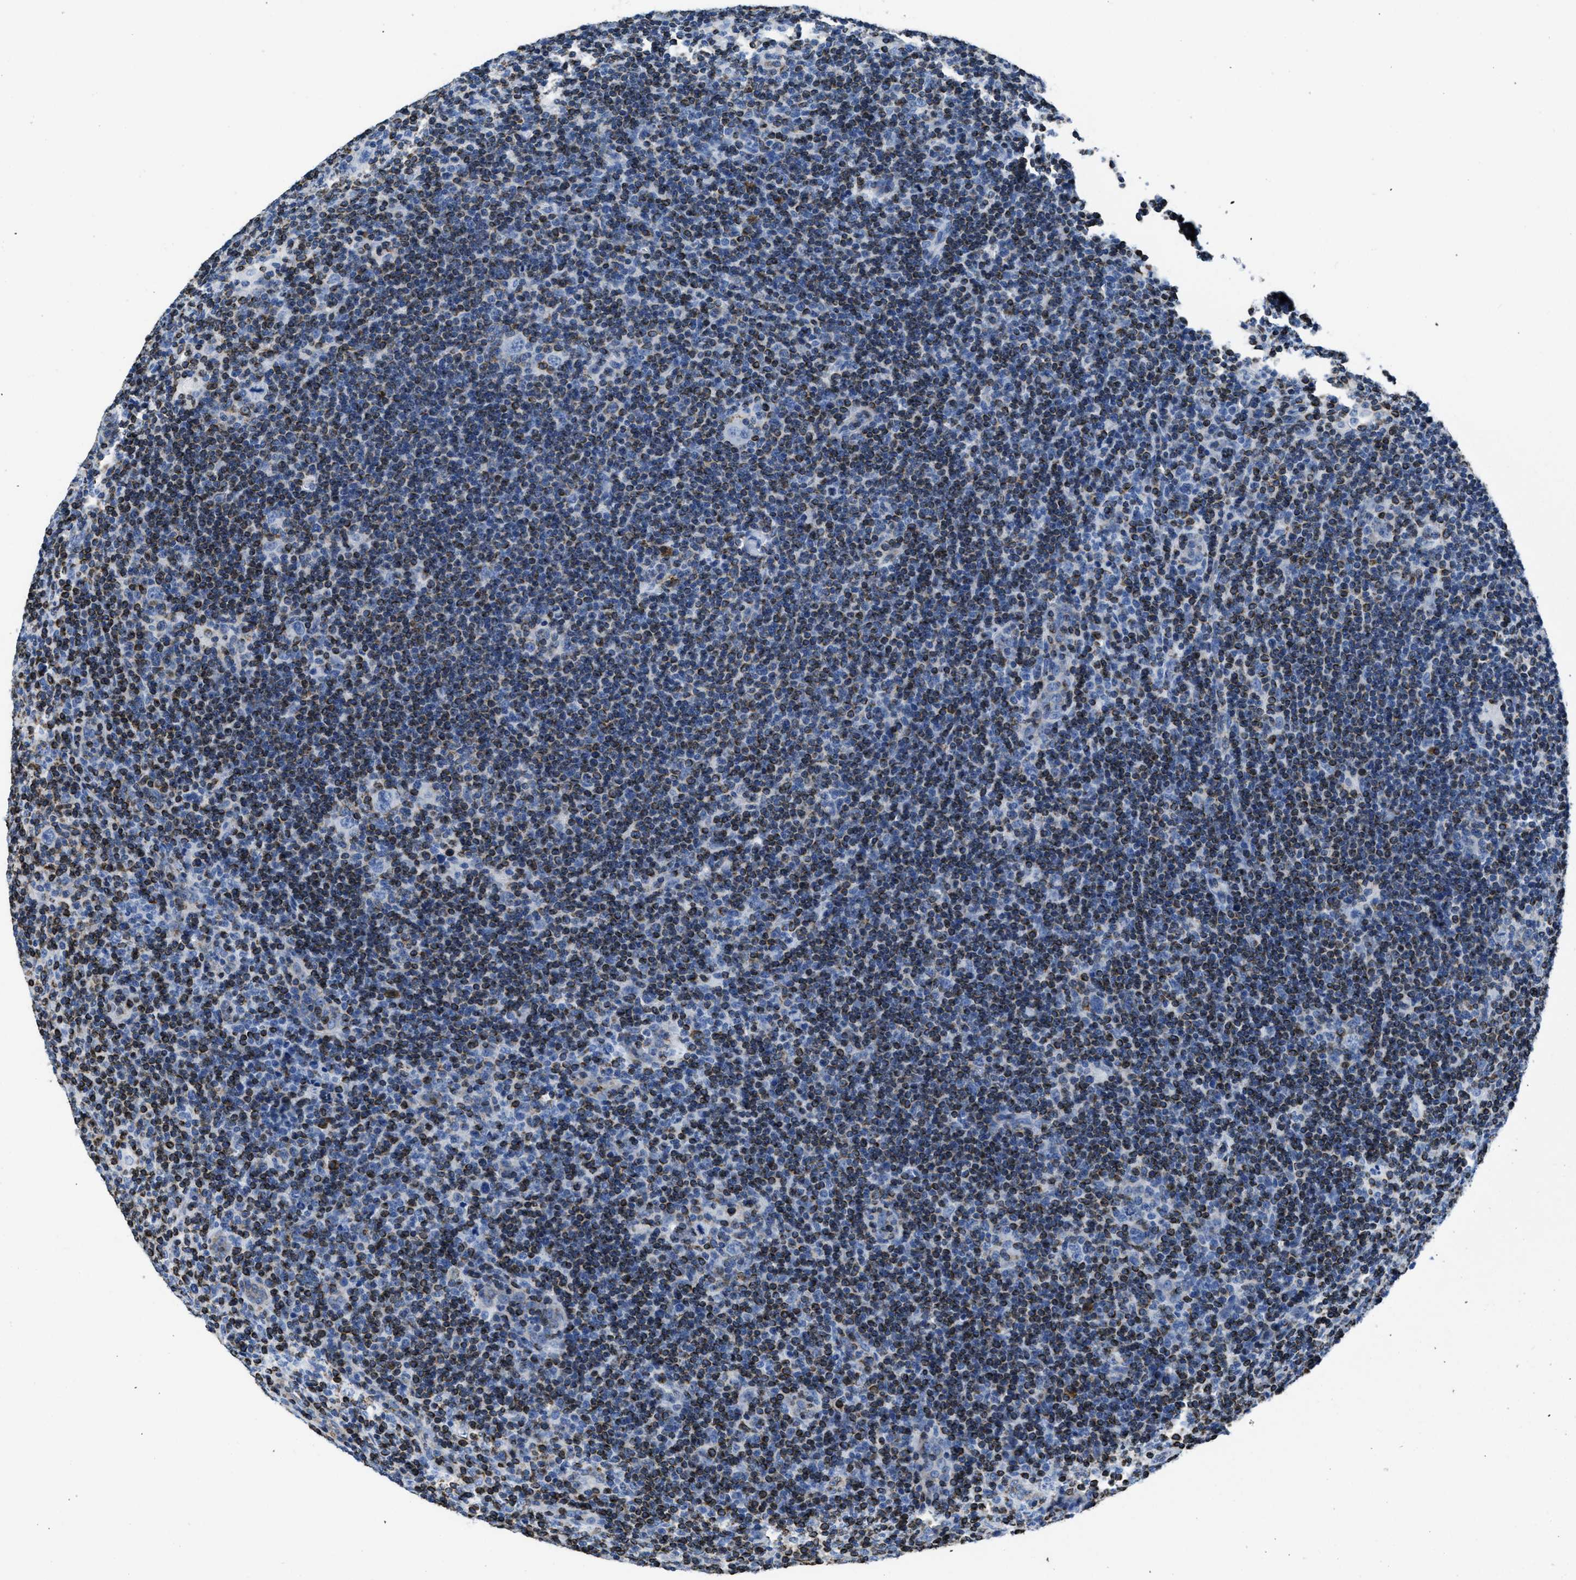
{"staining": {"intensity": "negative", "quantity": "none", "location": "none"}, "tissue": "lymphoma", "cell_type": "Tumor cells", "image_type": "cancer", "snomed": [{"axis": "morphology", "description": "Hodgkin's disease, NOS"}, {"axis": "topography", "description": "Lymph node"}], "caption": "The image exhibits no staining of tumor cells in Hodgkin's disease.", "gene": "ITGA3", "patient": {"sex": "female", "age": 57}}